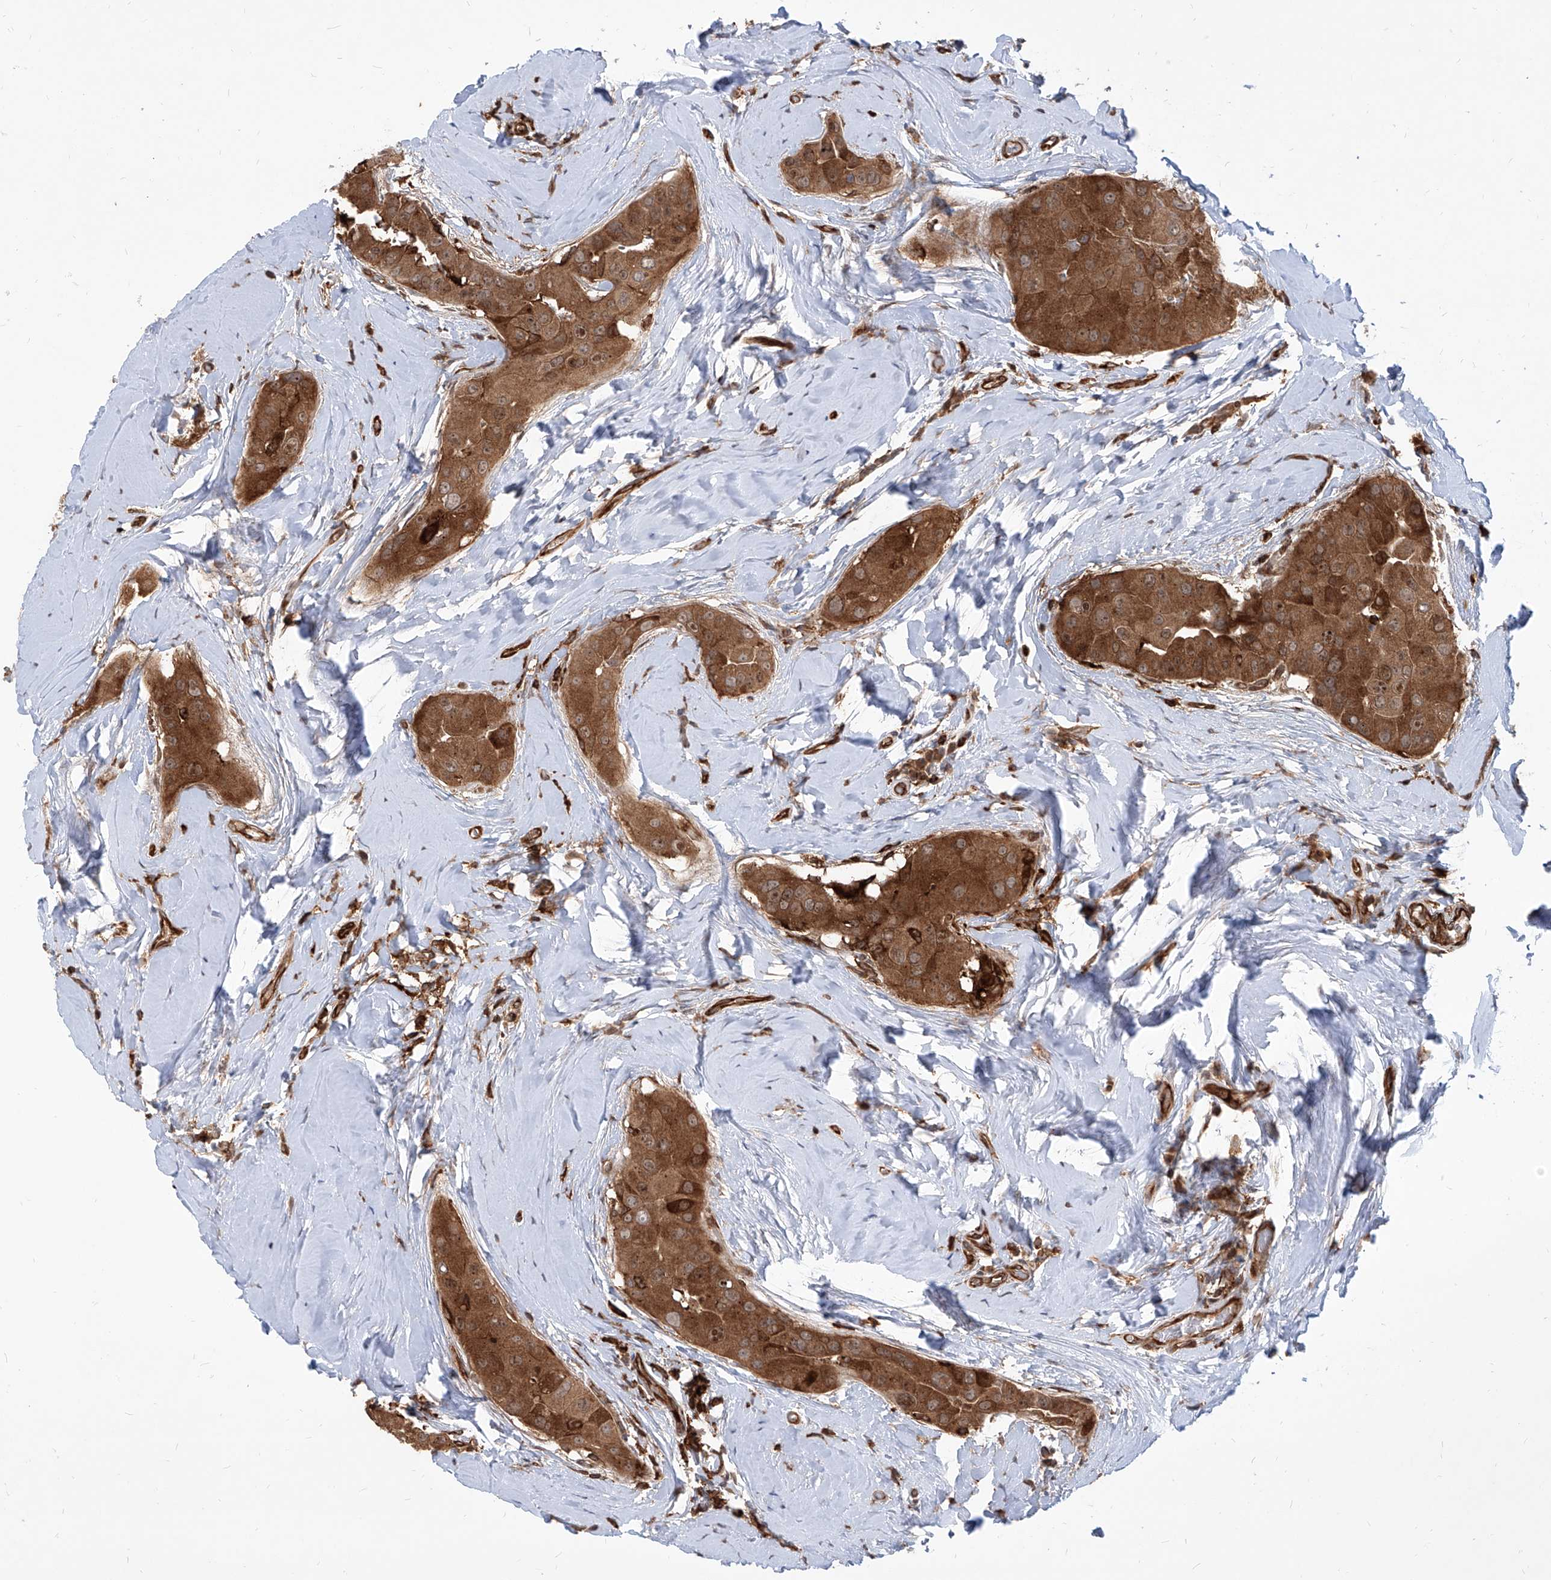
{"staining": {"intensity": "strong", "quantity": ">75%", "location": "cytoplasmic/membranous"}, "tissue": "thyroid cancer", "cell_type": "Tumor cells", "image_type": "cancer", "snomed": [{"axis": "morphology", "description": "Papillary adenocarcinoma, NOS"}, {"axis": "topography", "description": "Thyroid gland"}], "caption": "A high-resolution micrograph shows immunohistochemistry (IHC) staining of thyroid cancer (papillary adenocarcinoma), which displays strong cytoplasmic/membranous expression in about >75% of tumor cells. Immunohistochemistry stains the protein in brown and the nuclei are stained blue.", "gene": "MAGED2", "patient": {"sex": "male", "age": 33}}